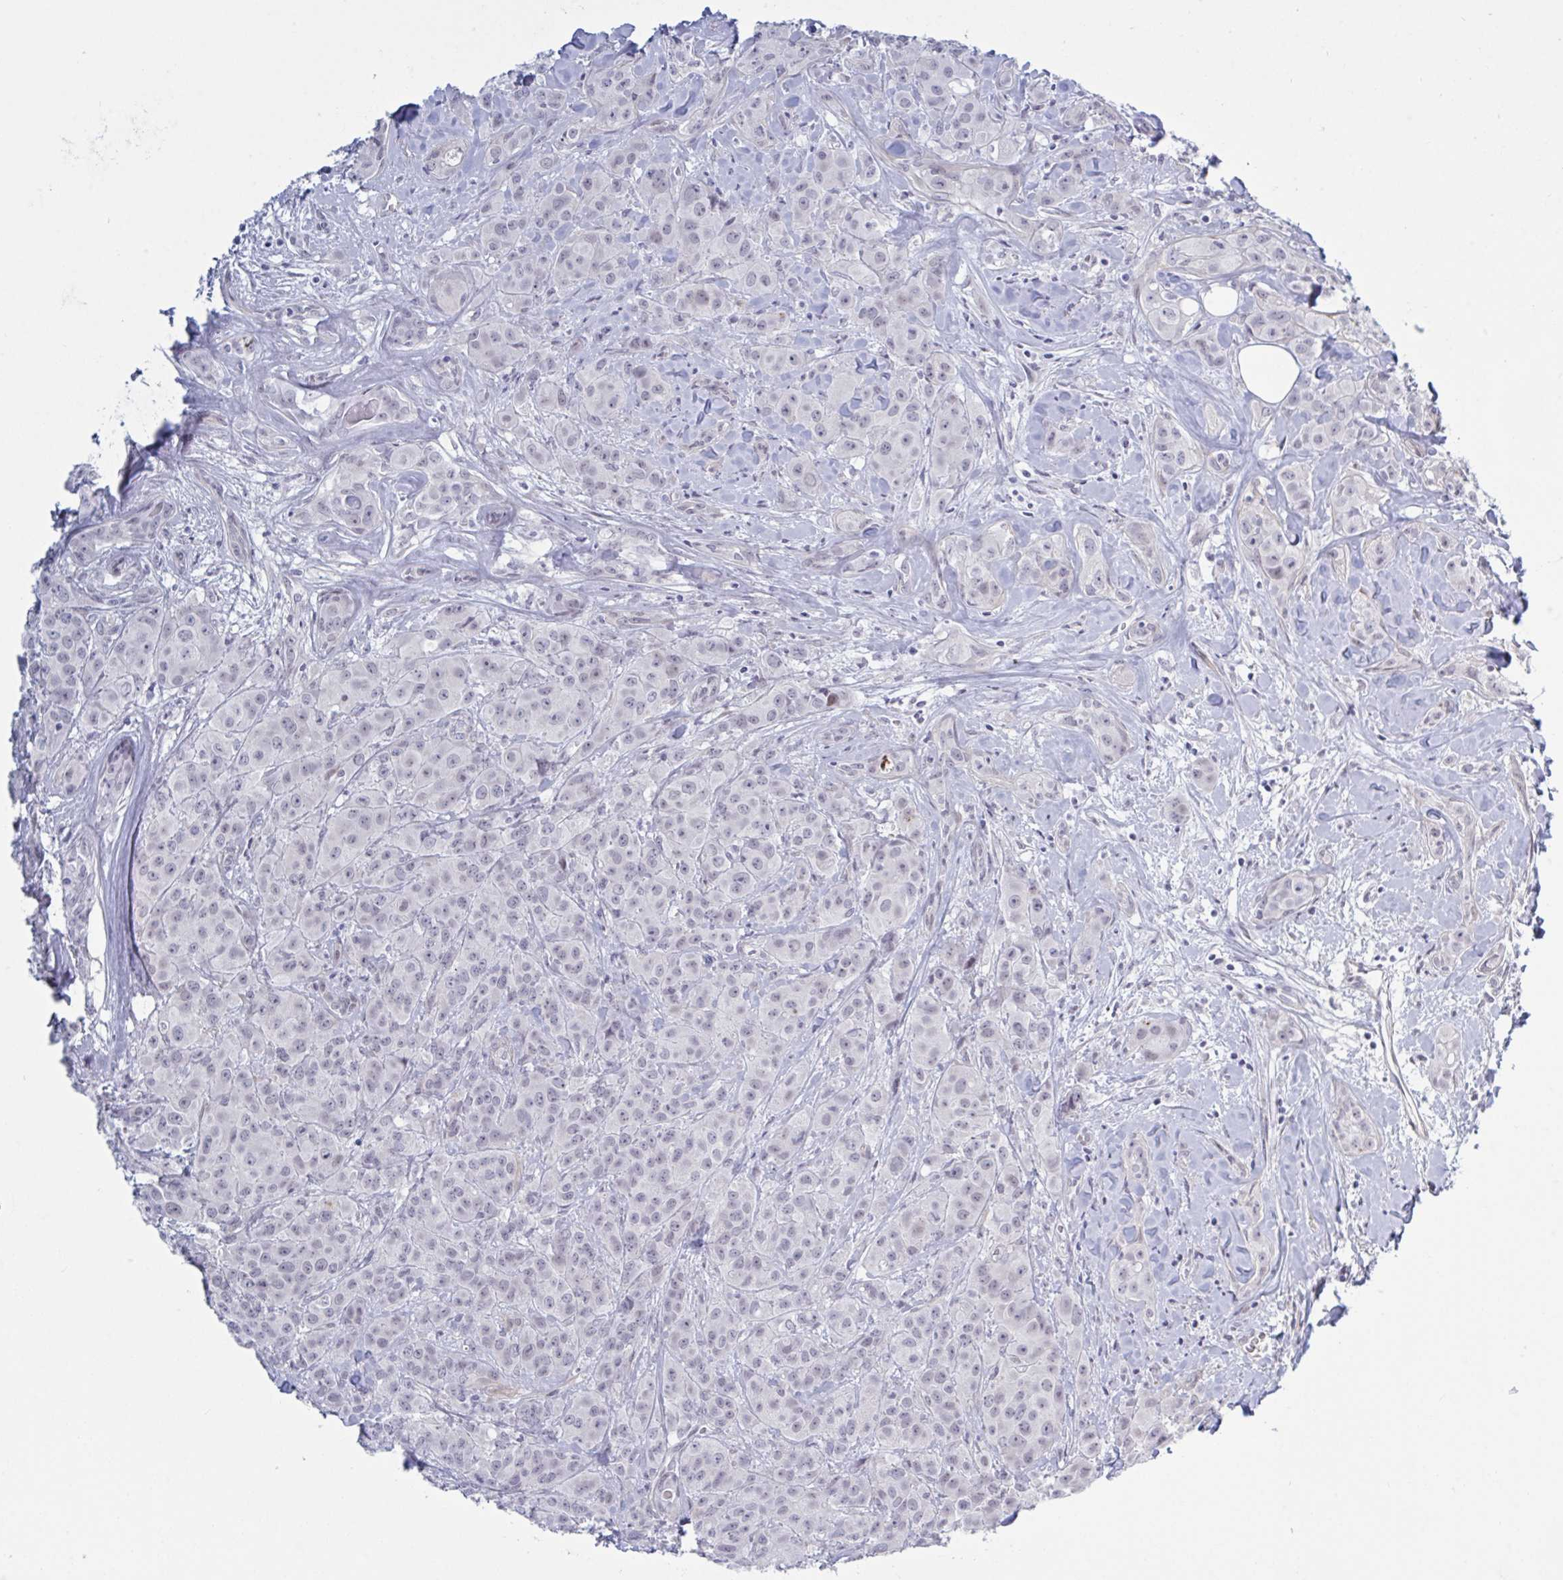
{"staining": {"intensity": "negative", "quantity": "none", "location": "none"}, "tissue": "breast cancer", "cell_type": "Tumor cells", "image_type": "cancer", "snomed": [{"axis": "morphology", "description": "Normal tissue, NOS"}, {"axis": "morphology", "description": "Duct carcinoma"}, {"axis": "topography", "description": "Breast"}], "caption": "Tumor cells show no significant protein positivity in breast cancer (invasive ductal carcinoma). (DAB immunohistochemistry with hematoxylin counter stain).", "gene": "TCEAL8", "patient": {"sex": "female", "age": 43}}